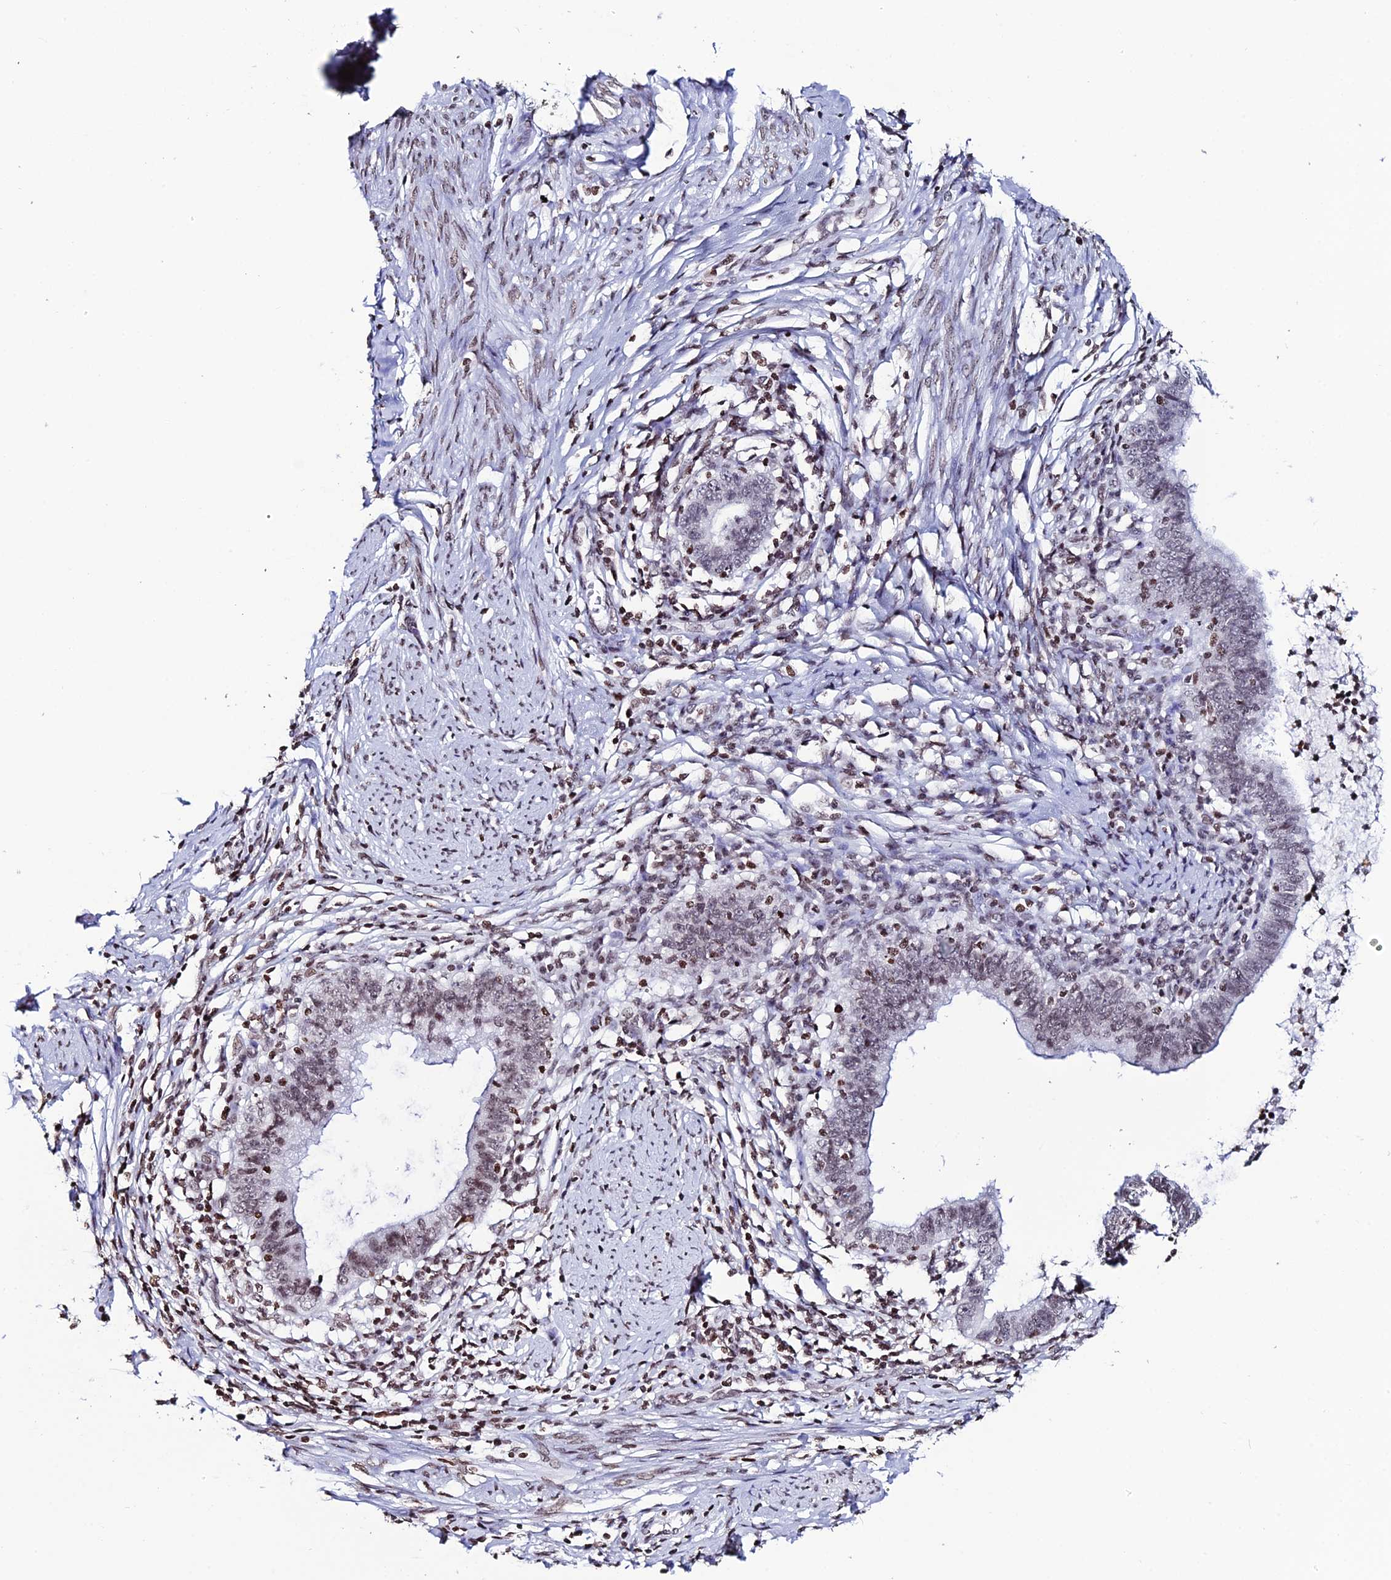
{"staining": {"intensity": "weak", "quantity": ">75%", "location": "nuclear"}, "tissue": "cervical cancer", "cell_type": "Tumor cells", "image_type": "cancer", "snomed": [{"axis": "morphology", "description": "Adenocarcinoma, NOS"}, {"axis": "topography", "description": "Cervix"}], "caption": "IHC micrograph of neoplastic tissue: human adenocarcinoma (cervical) stained using immunohistochemistry exhibits low levels of weak protein expression localized specifically in the nuclear of tumor cells, appearing as a nuclear brown color.", "gene": "MACROH2A2", "patient": {"sex": "female", "age": 36}}